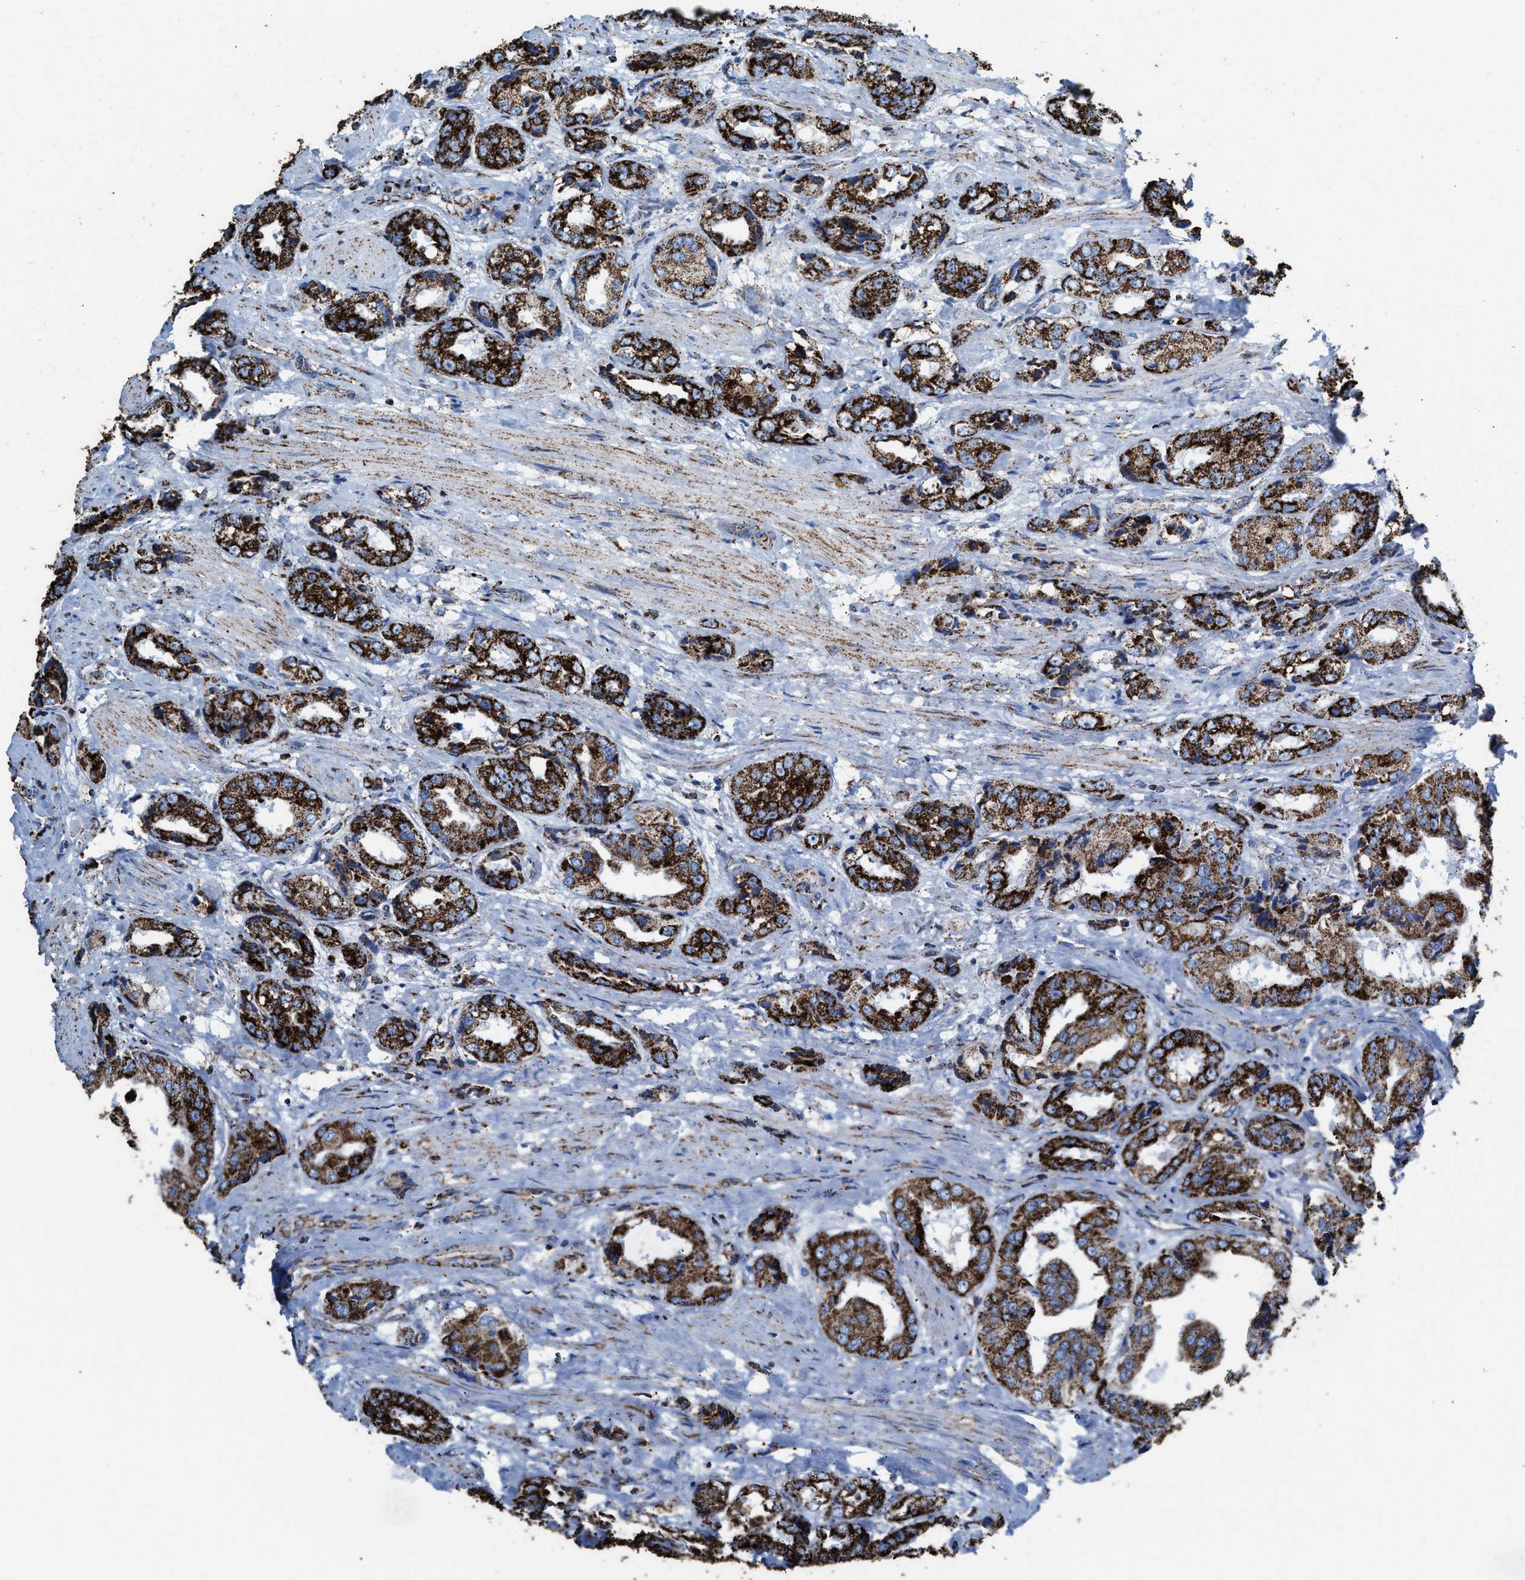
{"staining": {"intensity": "strong", "quantity": ">75%", "location": "cytoplasmic/membranous"}, "tissue": "prostate cancer", "cell_type": "Tumor cells", "image_type": "cancer", "snomed": [{"axis": "morphology", "description": "Adenocarcinoma, High grade"}, {"axis": "topography", "description": "Prostate"}], "caption": "This is an image of immunohistochemistry staining of prostate cancer (high-grade adenocarcinoma), which shows strong positivity in the cytoplasmic/membranous of tumor cells.", "gene": "ECHS1", "patient": {"sex": "male", "age": 61}}